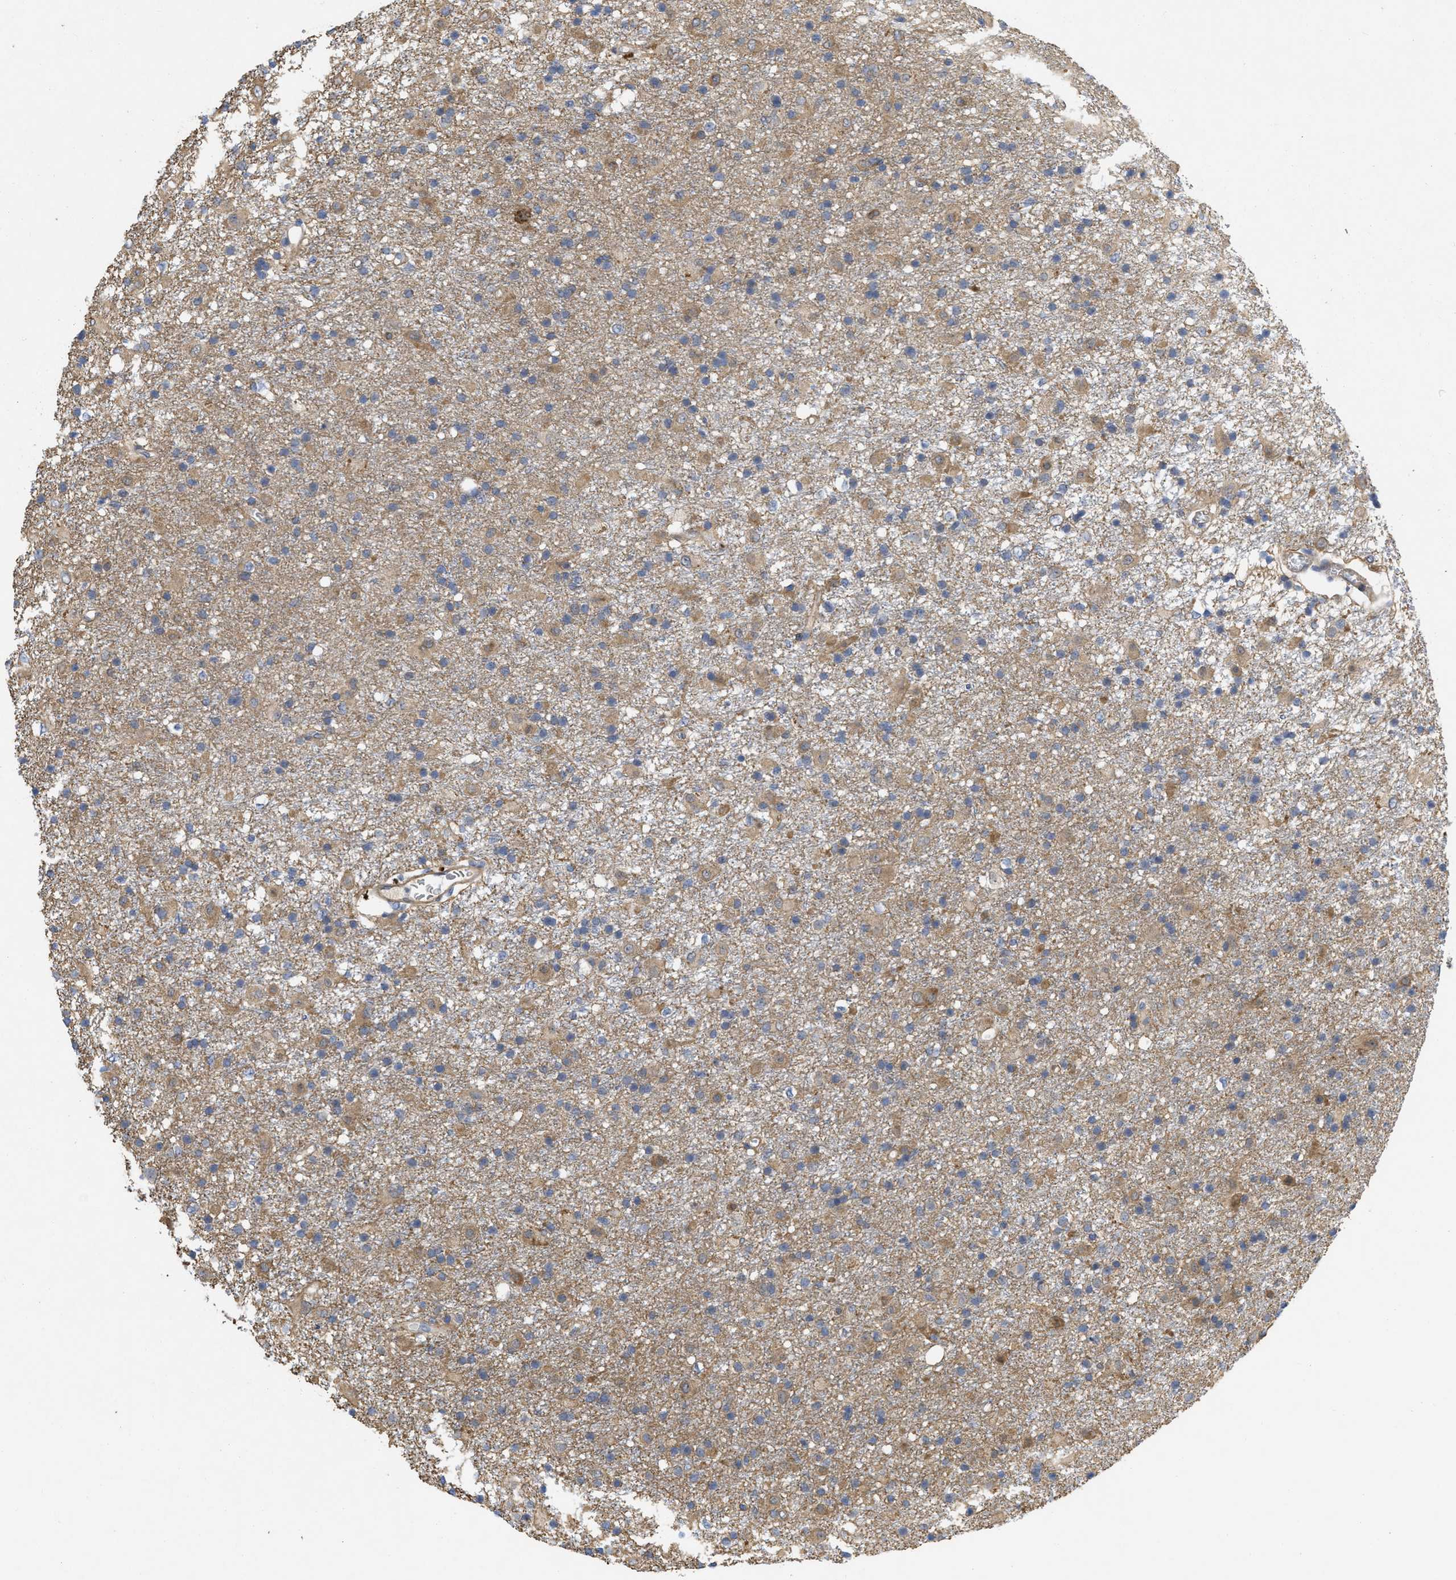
{"staining": {"intensity": "moderate", "quantity": "25%-75%", "location": "cytoplasmic/membranous"}, "tissue": "glioma", "cell_type": "Tumor cells", "image_type": "cancer", "snomed": [{"axis": "morphology", "description": "Glioma, malignant, Low grade"}, {"axis": "topography", "description": "Brain"}], "caption": "A brown stain shows moderate cytoplasmic/membranous positivity of a protein in human low-grade glioma (malignant) tumor cells.", "gene": "ARHGEF26", "patient": {"sex": "male", "age": 65}}